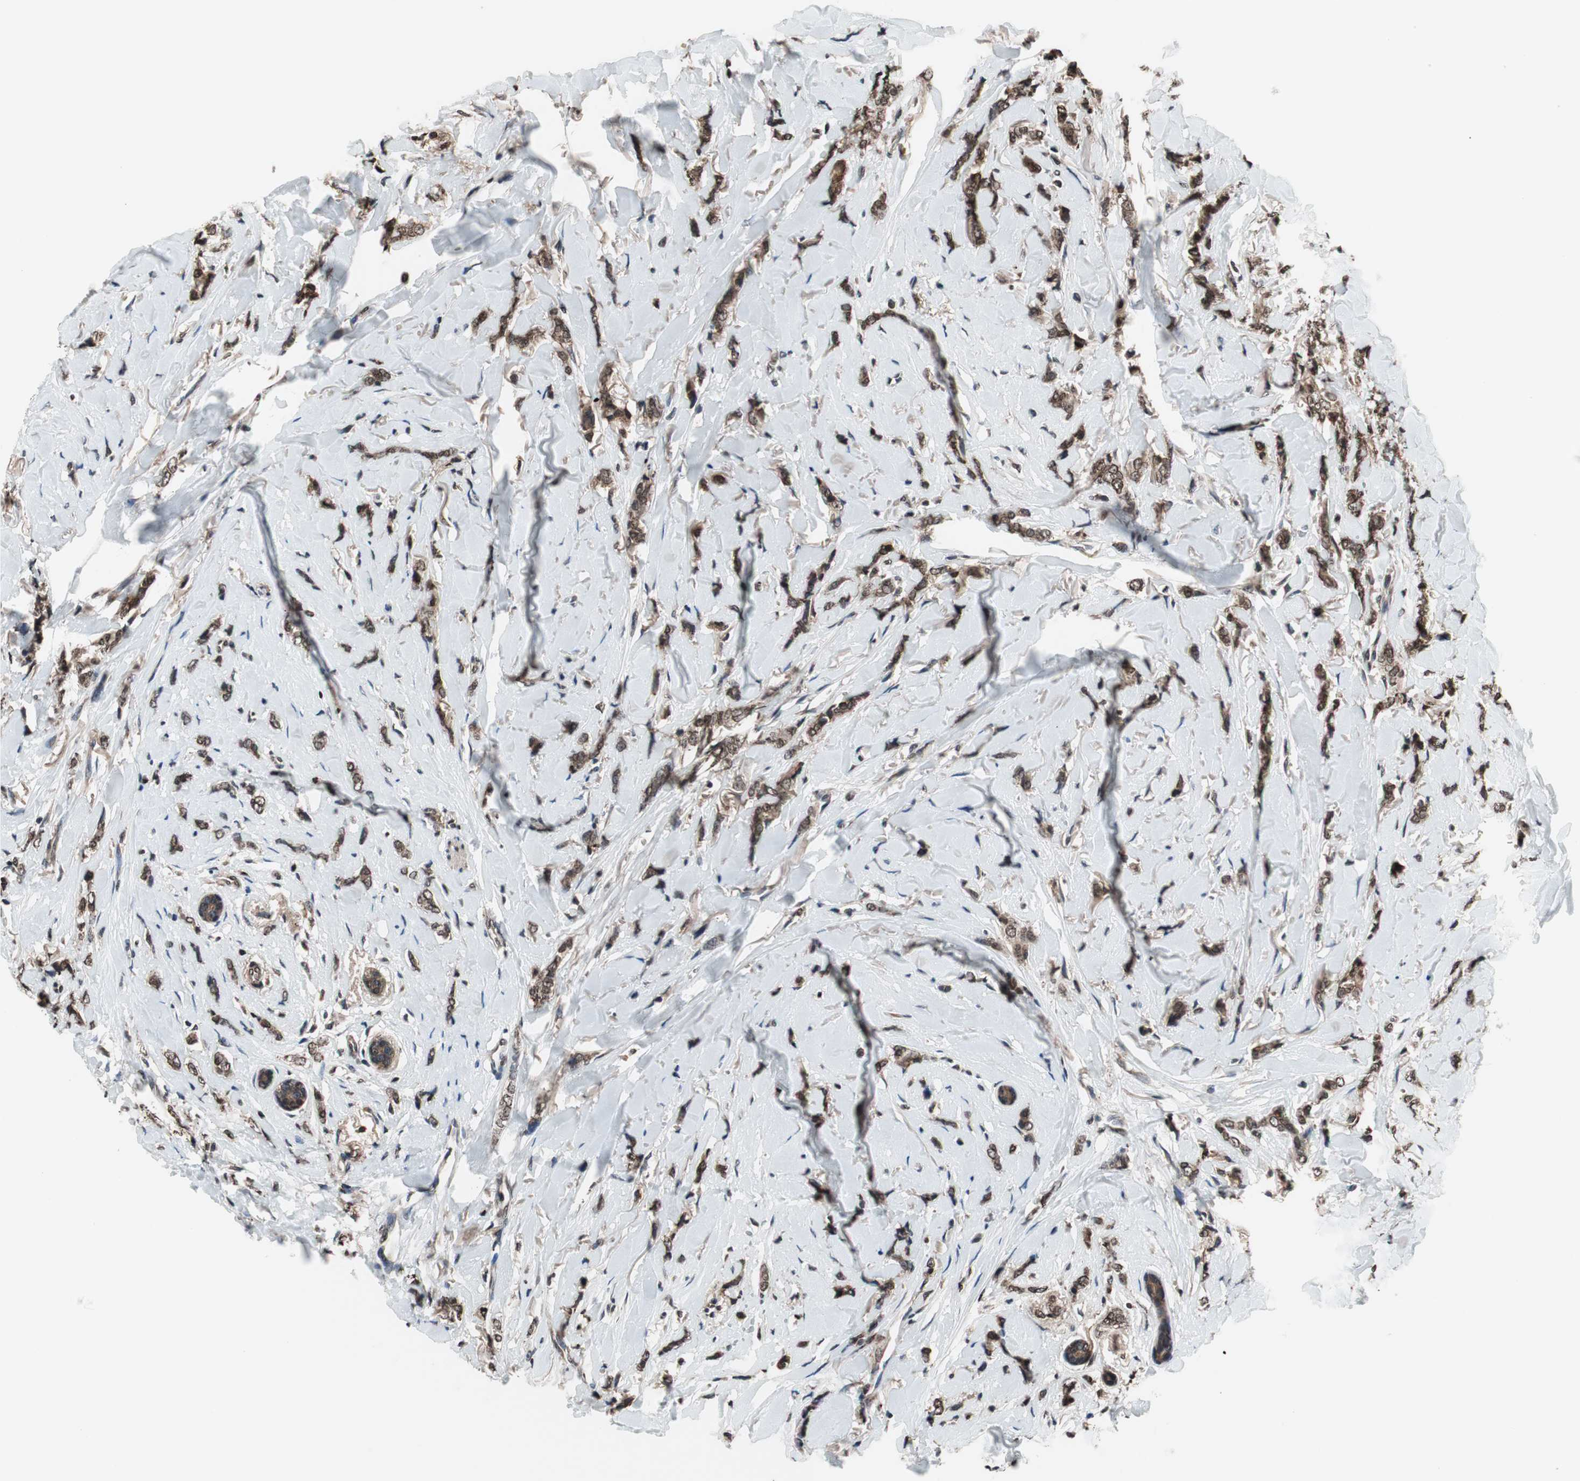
{"staining": {"intensity": "moderate", "quantity": ">75%", "location": "cytoplasmic/membranous,nuclear"}, "tissue": "breast cancer", "cell_type": "Tumor cells", "image_type": "cancer", "snomed": [{"axis": "morphology", "description": "Lobular carcinoma"}, {"axis": "topography", "description": "Skin"}, {"axis": "topography", "description": "Breast"}], "caption": "About >75% of tumor cells in breast cancer show moderate cytoplasmic/membranous and nuclear protein positivity as visualized by brown immunohistochemical staining.", "gene": "RFC1", "patient": {"sex": "female", "age": 46}}